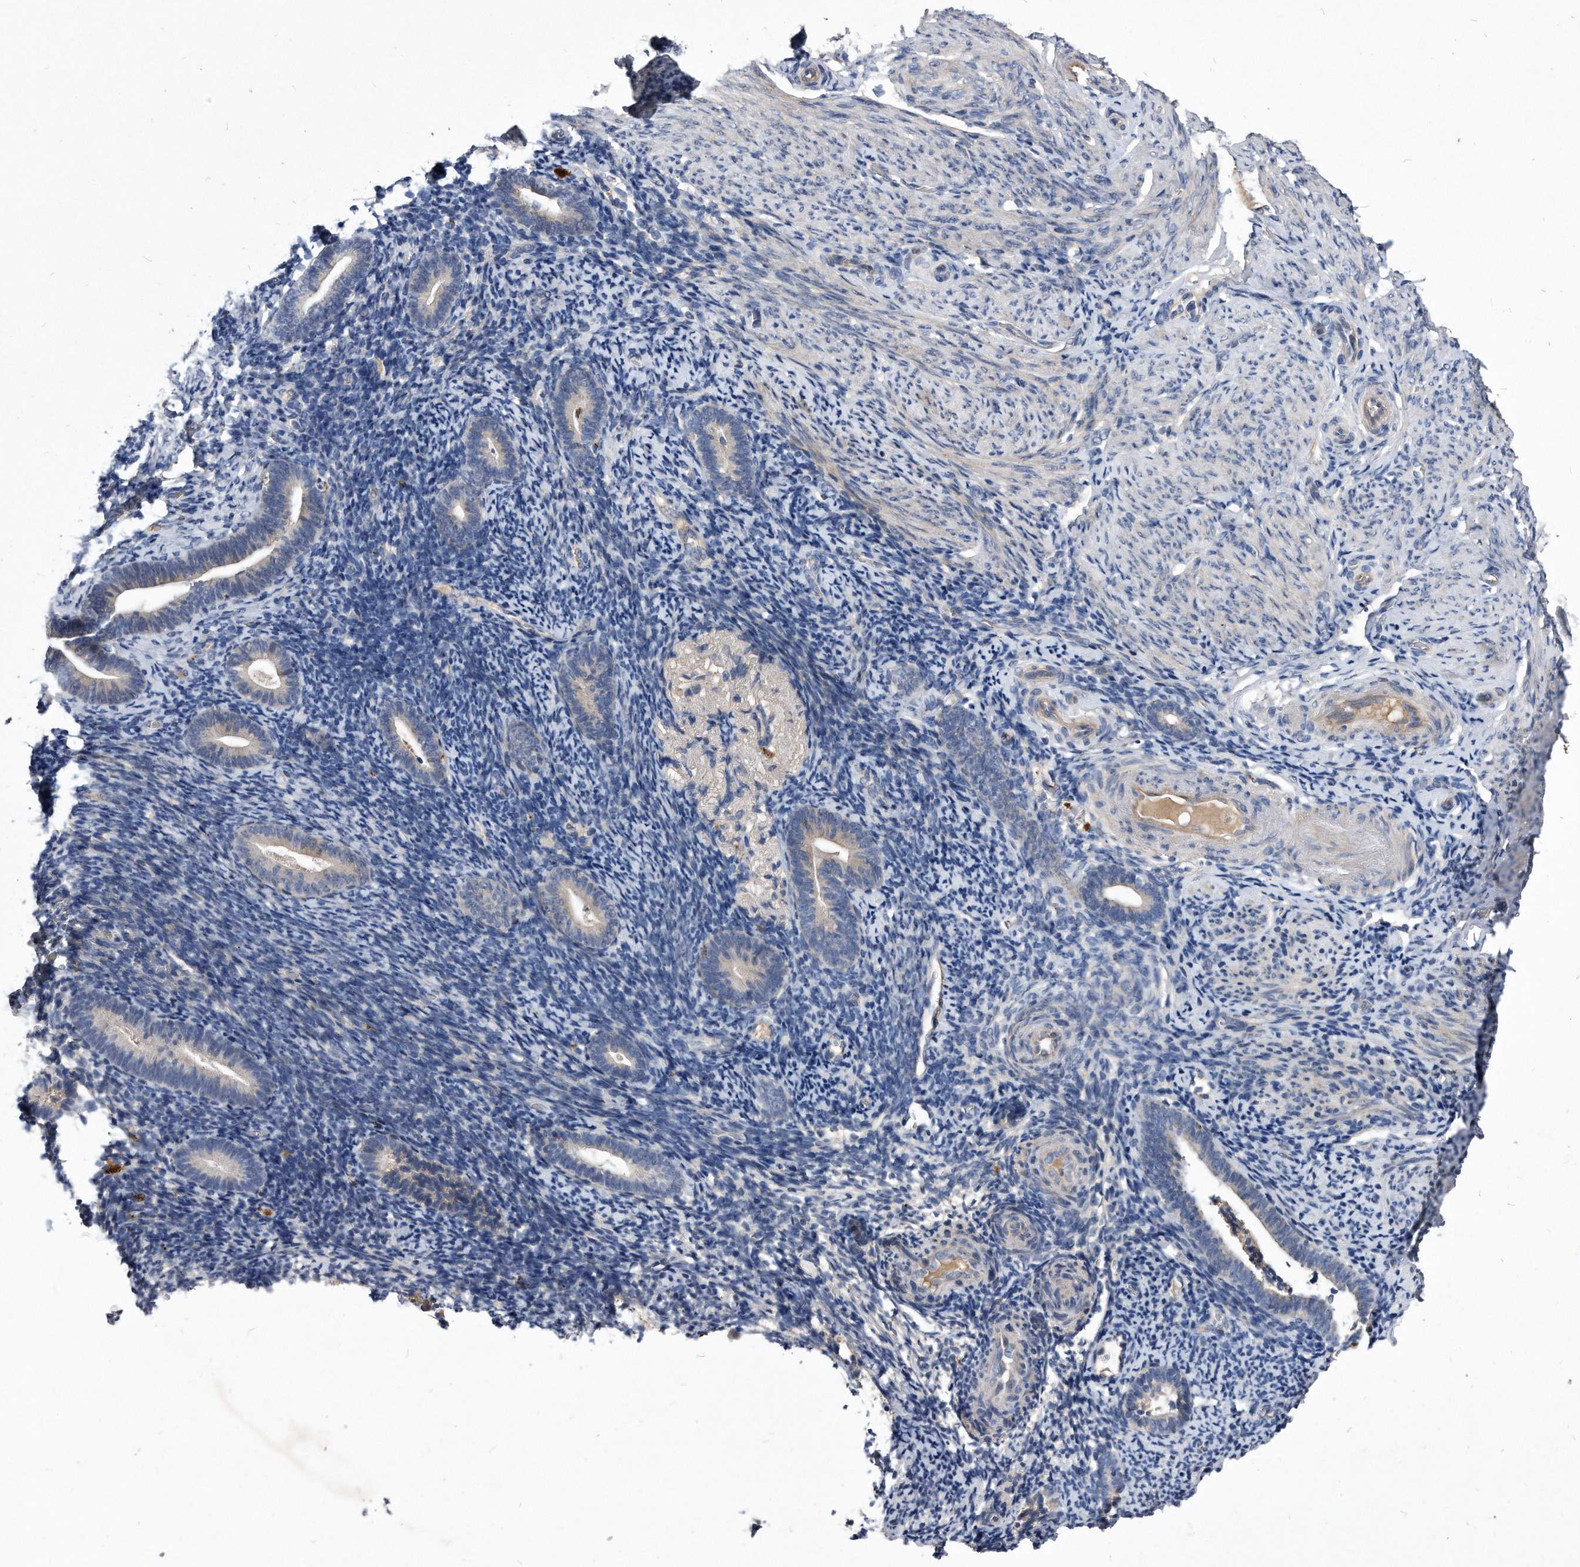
{"staining": {"intensity": "negative", "quantity": "none", "location": "none"}, "tissue": "endometrium", "cell_type": "Cells in endometrial stroma", "image_type": "normal", "snomed": [{"axis": "morphology", "description": "Normal tissue, NOS"}, {"axis": "topography", "description": "Endometrium"}], "caption": "Human endometrium stained for a protein using IHC shows no positivity in cells in endometrial stroma.", "gene": "MGAT4A", "patient": {"sex": "female", "age": 51}}